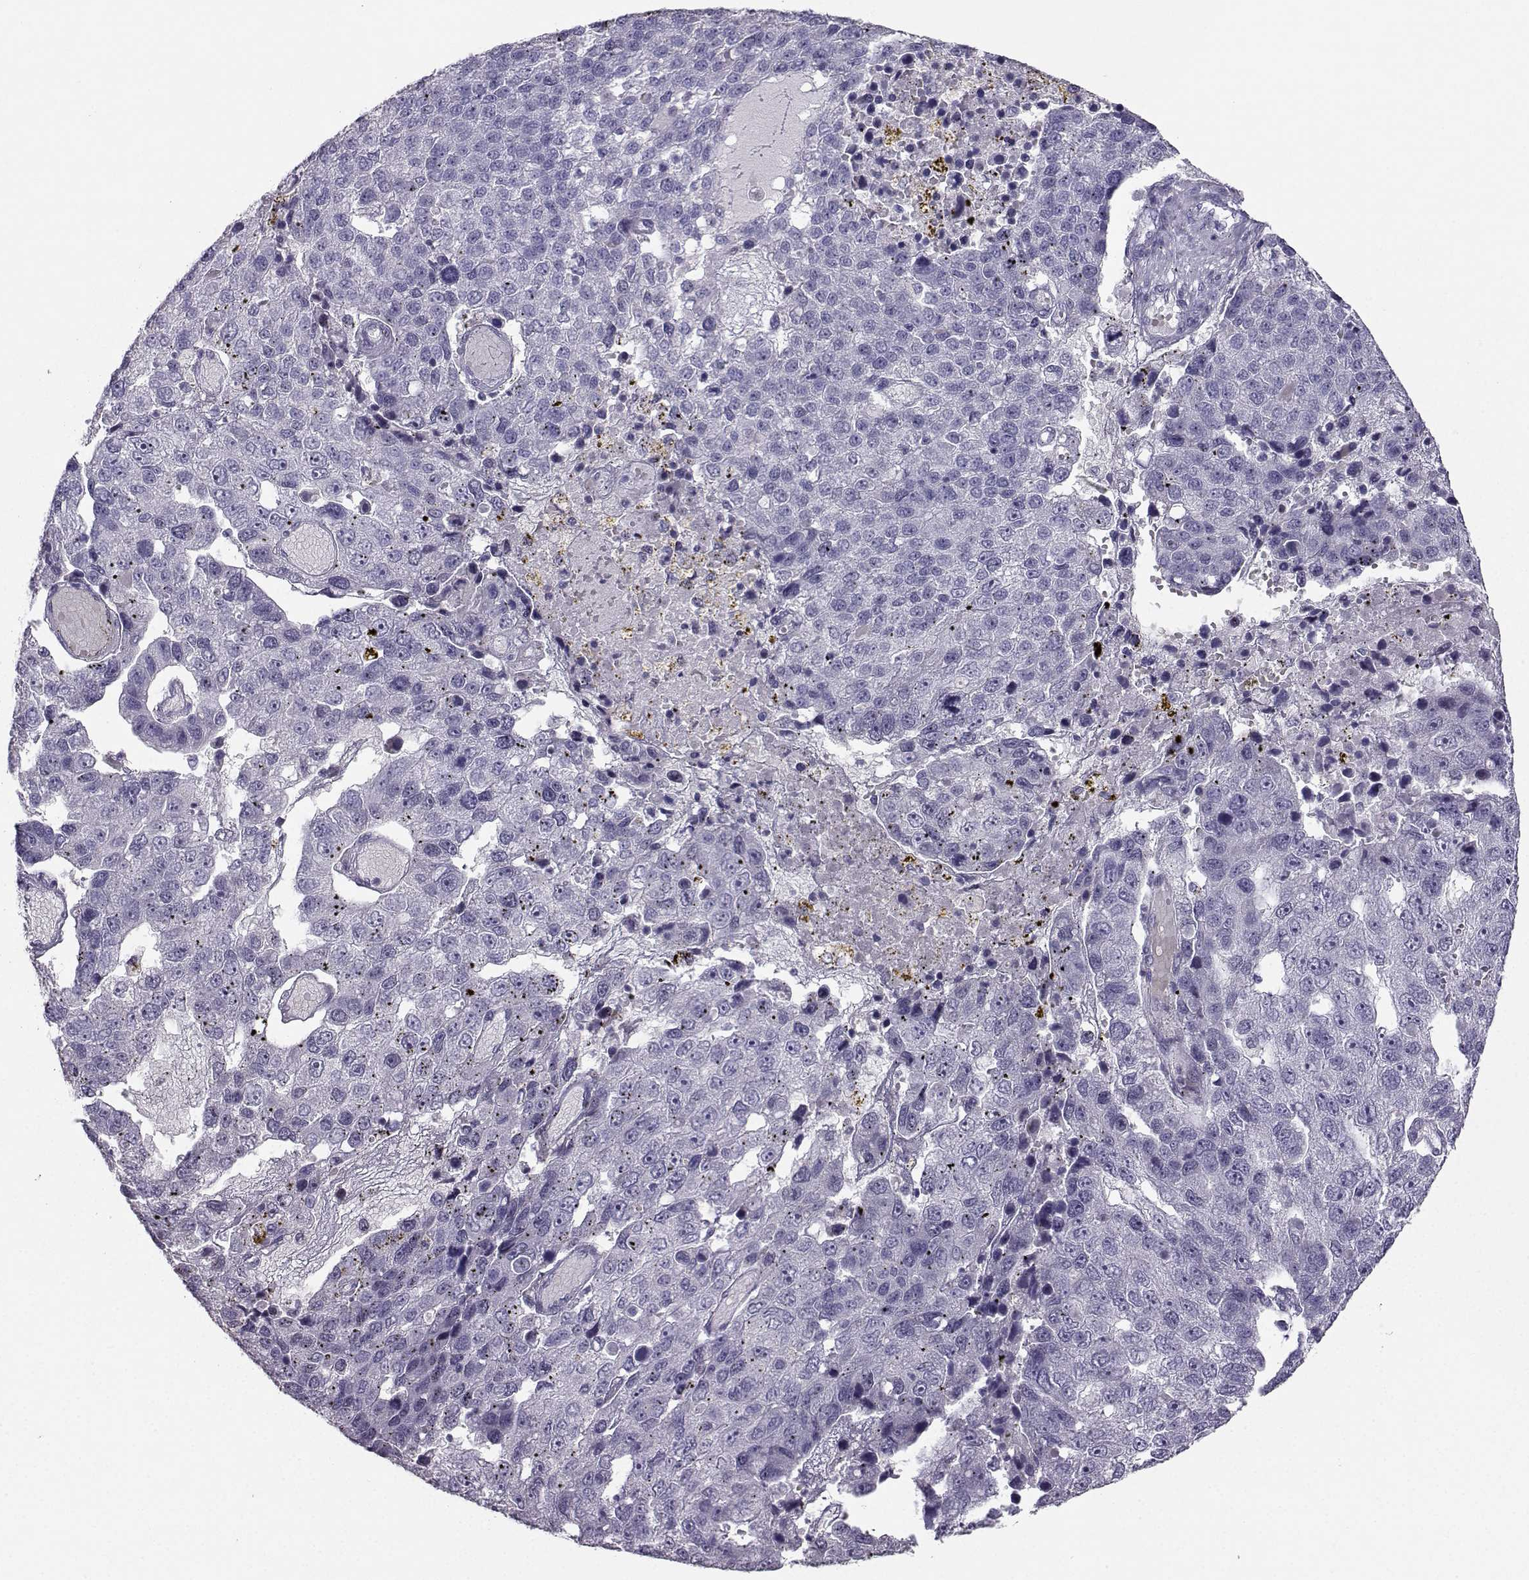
{"staining": {"intensity": "negative", "quantity": "none", "location": "none"}, "tissue": "pancreatic cancer", "cell_type": "Tumor cells", "image_type": "cancer", "snomed": [{"axis": "morphology", "description": "Adenocarcinoma, NOS"}, {"axis": "topography", "description": "Pancreas"}], "caption": "A histopathology image of pancreatic adenocarcinoma stained for a protein displays no brown staining in tumor cells.", "gene": "CARTPT", "patient": {"sex": "female", "age": 61}}